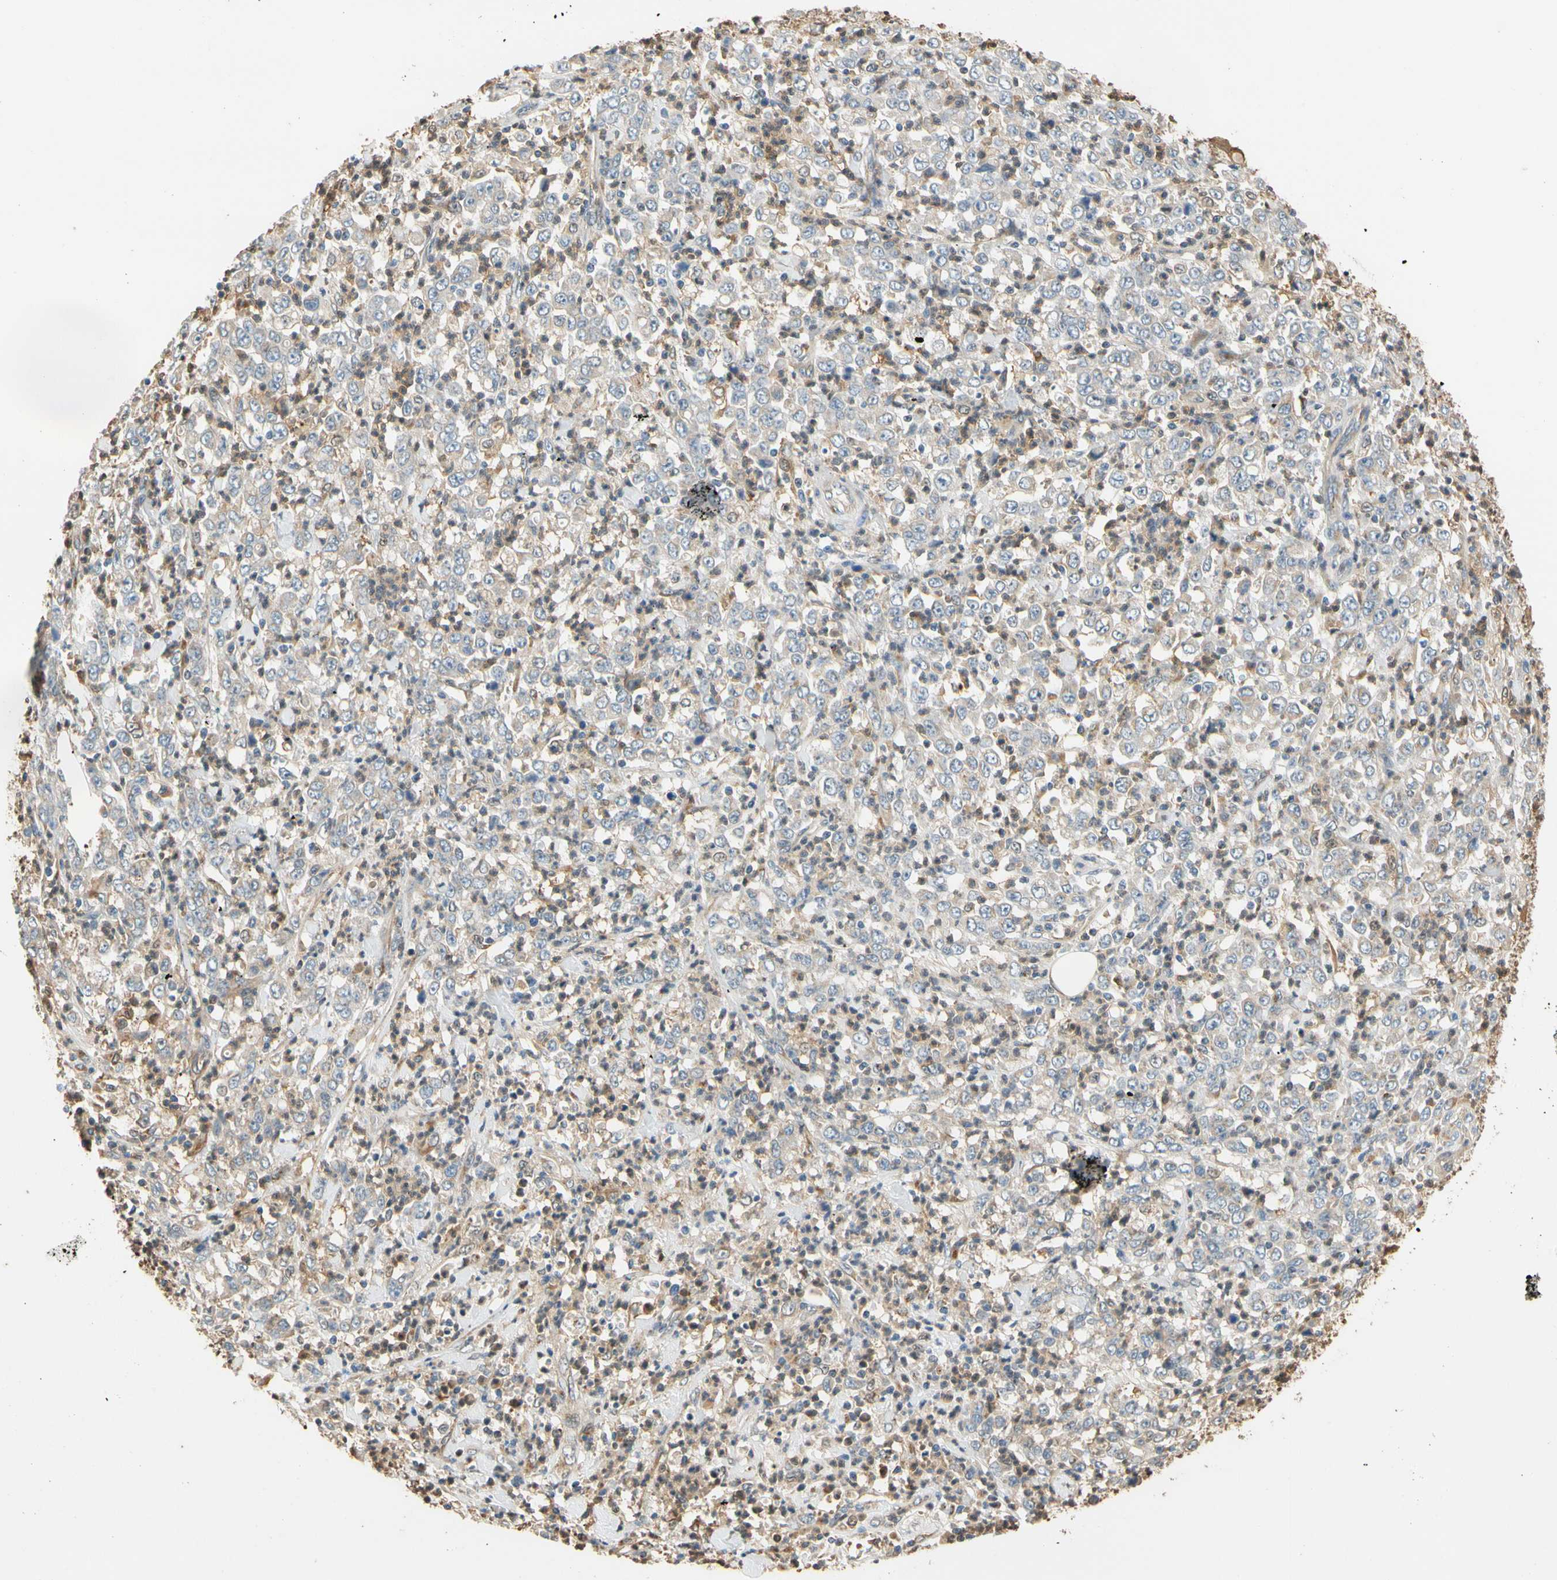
{"staining": {"intensity": "negative", "quantity": "none", "location": "none"}, "tissue": "stomach cancer", "cell_type": "Tumor cells", "image_type": "cancer", "snomed": [{"axis": "morphology", "description": "Adenocarcinoma, NOS"}, {"axis": "topography", "description": "Stomach, lower"}], "caption": "This image is of stomach cancer stained with immunohistochemistry (IHC) to label a protein in brown with the nuclei are counter-stained blue. There is no positivity in tumor cells.", "gene": "GPSM2", "patient": {"sex": "female", "age": 71}}